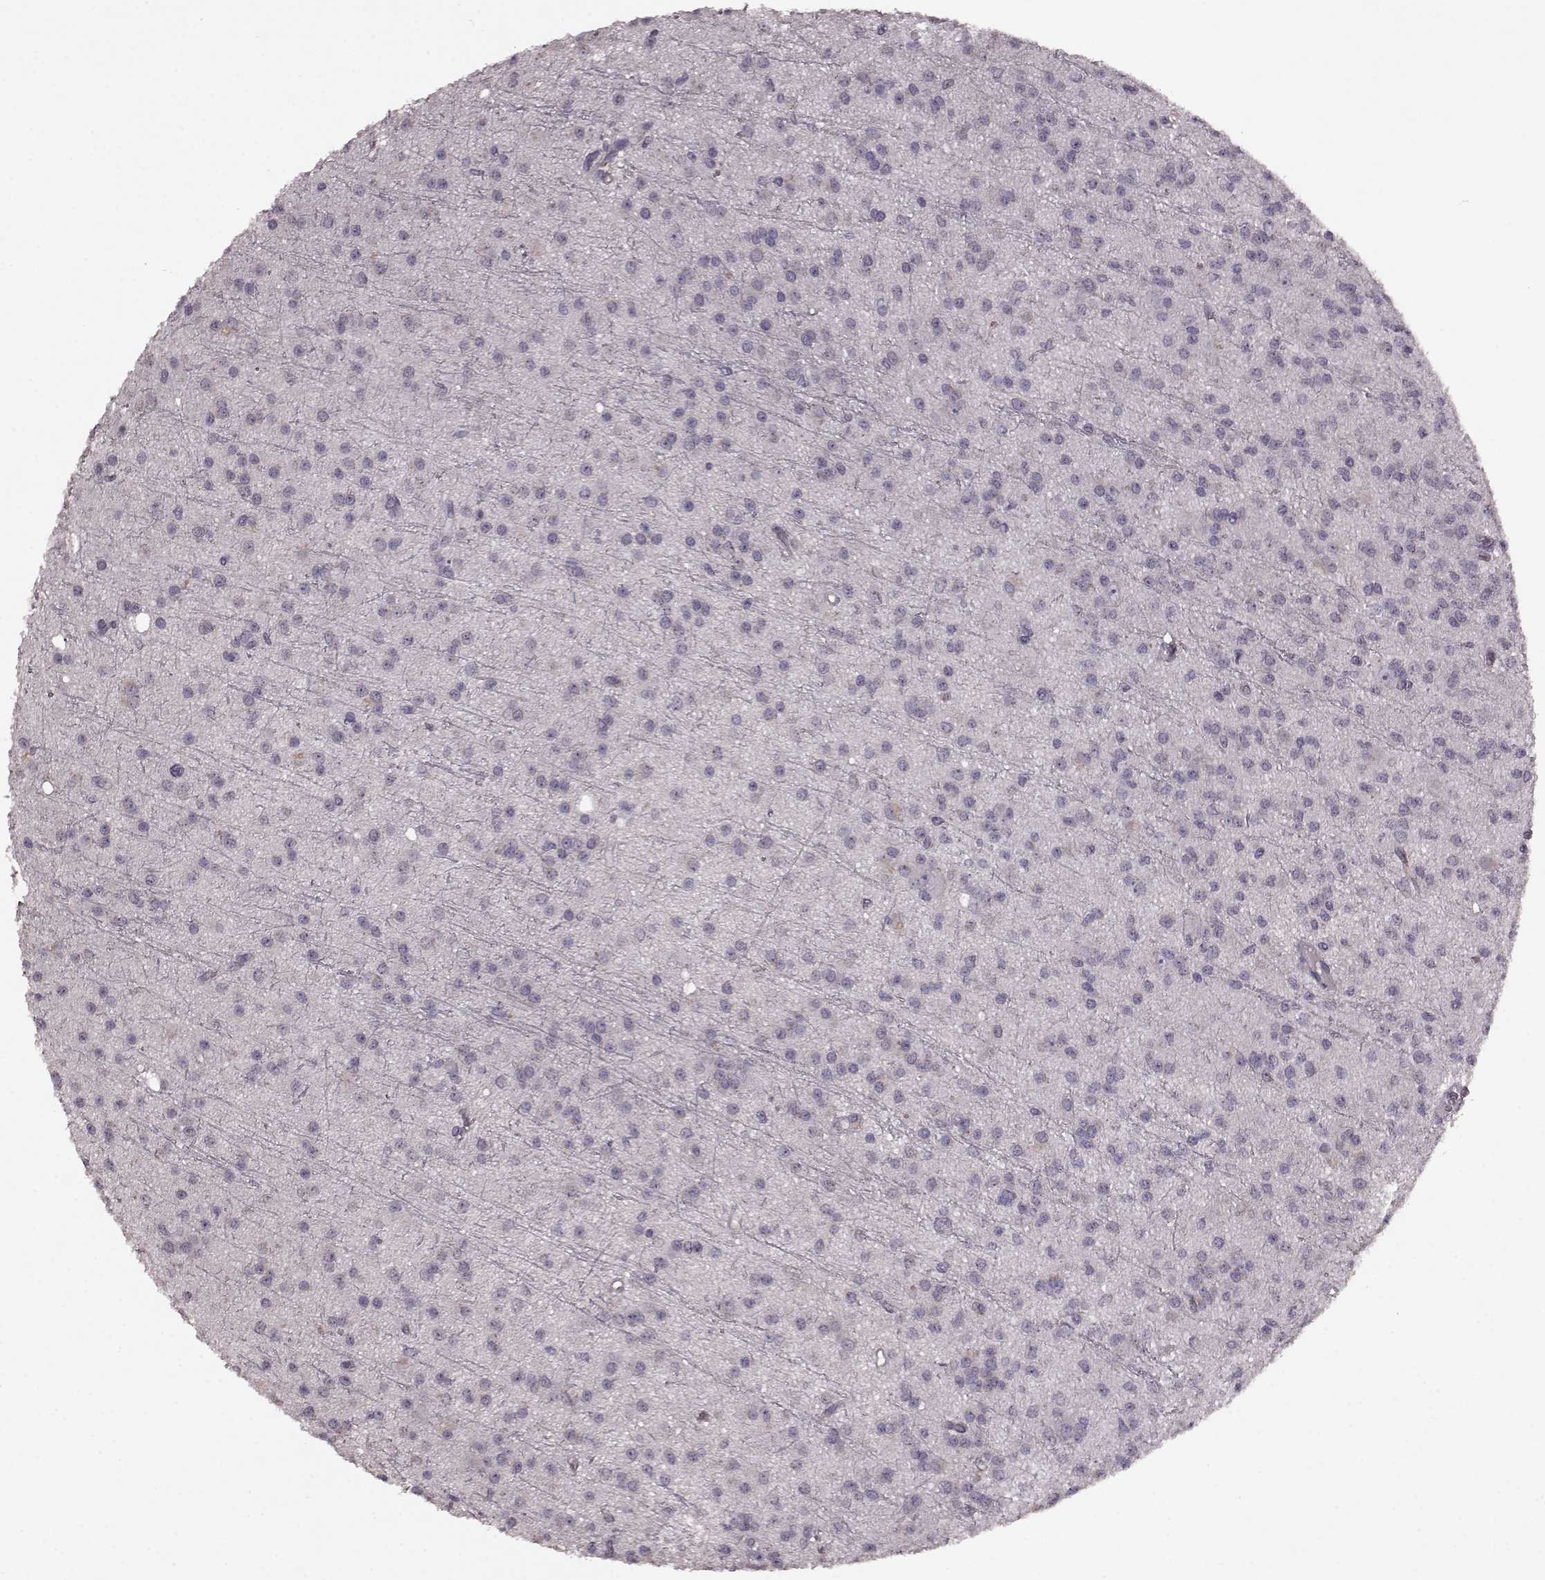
{"staining": {"intensity": "negative", "quantity": "none", "location": "none"}, "tissue": "glioma", "cell_type": "Tumor cells", "image_type": "cancer", "snomed": [{"axis": "morphology", "description": "Glioma, malignant, Low grade"}, {"axis": "topography", "description": "Brain"}], "caption": "High power microscopy image of an IHC micrograph of malignant glioma (low-grade), revealing no significant expression in tumor cells.", "gene": "SLC52A3", "patient": {"sex": "male", "age": 27}}